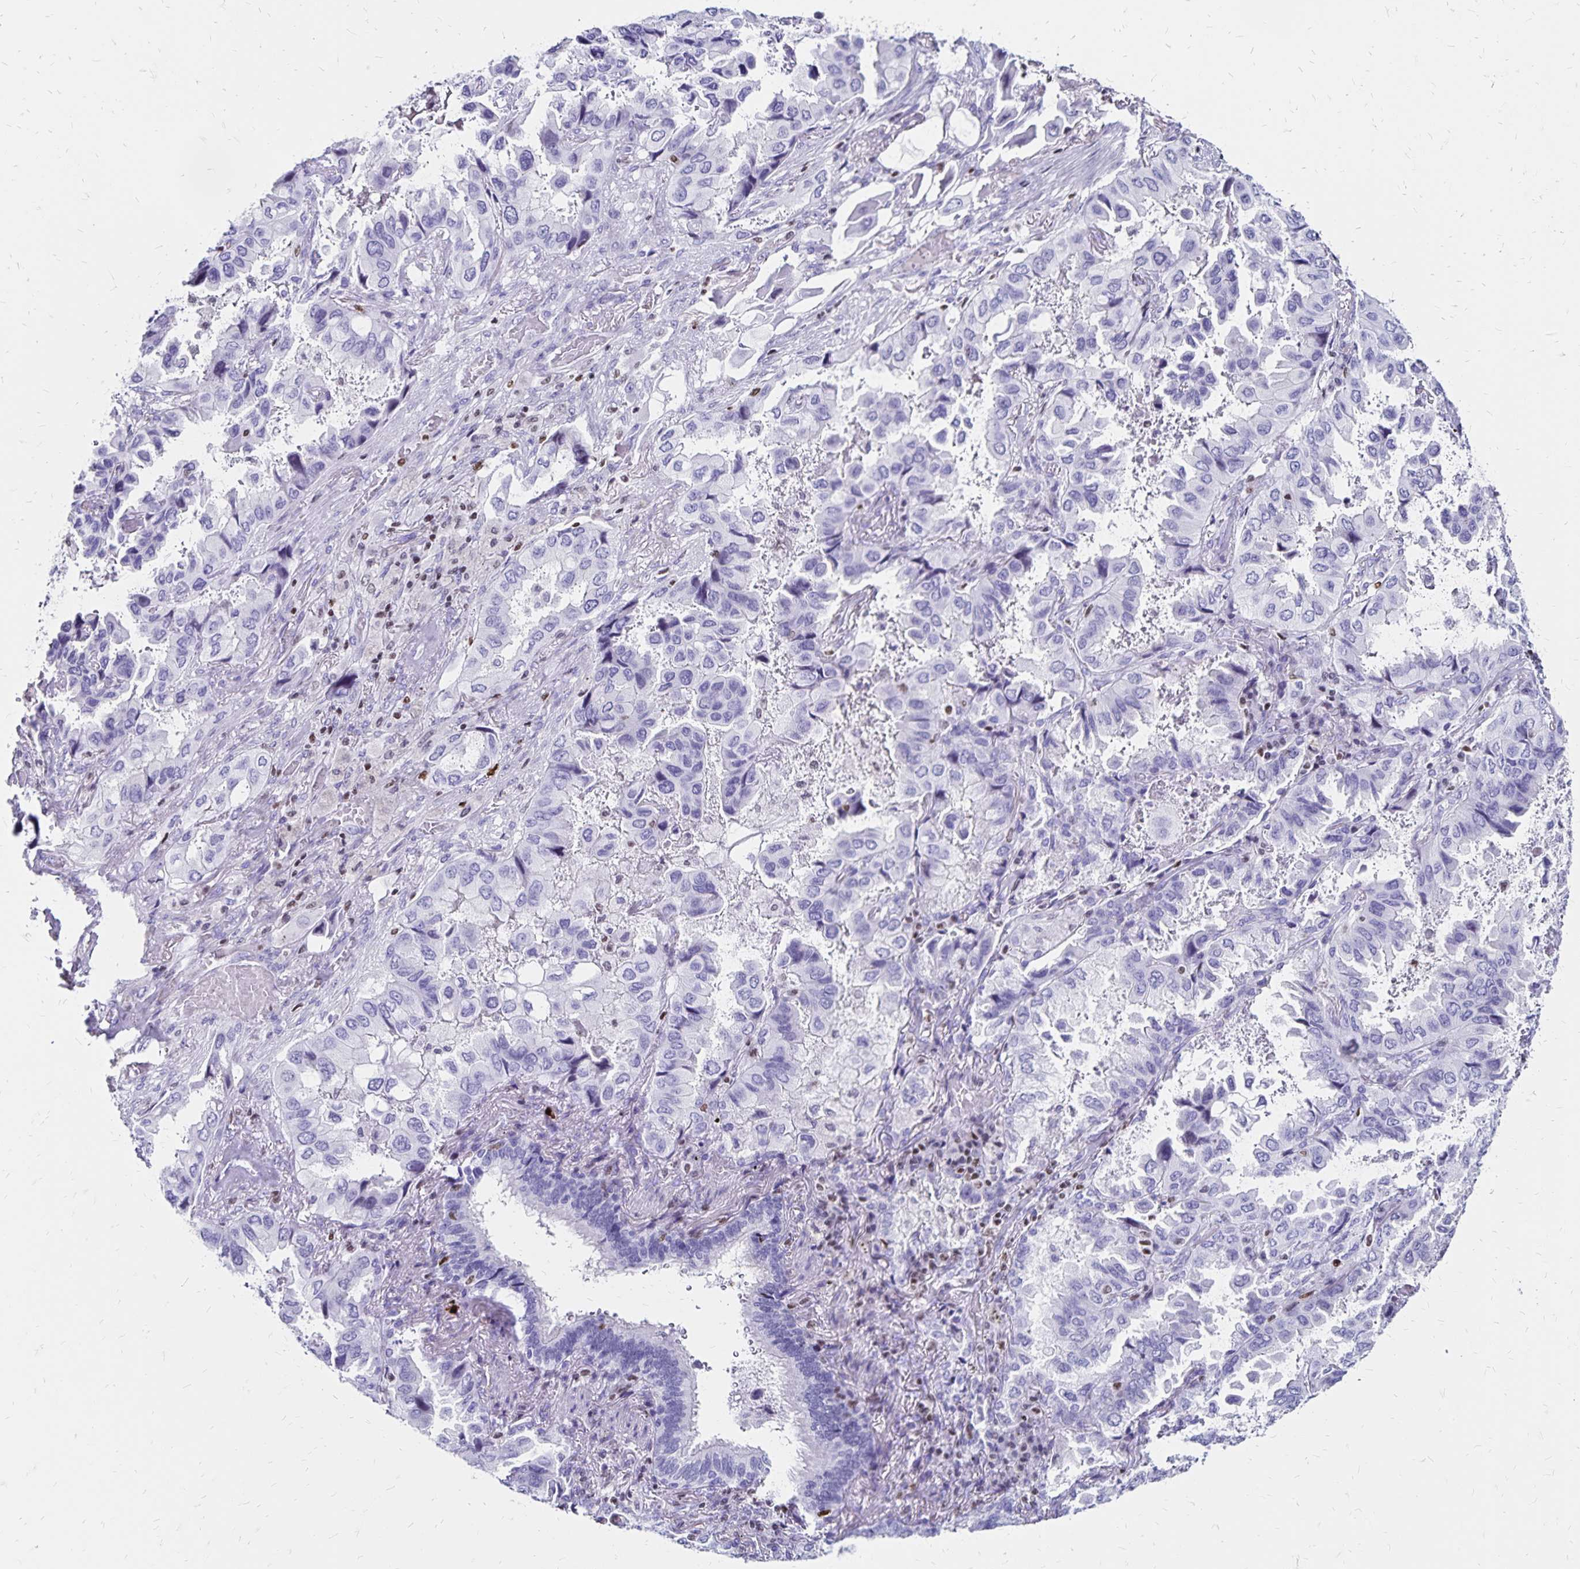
{"staining": {"intensity": "negative", "quantity": "none", "location": "none"}, "tissue": "lung cancer", "cell_type": "Tumor cells", "image_type": "cancer", "snomed": [{"axis": "morphology", "description": "Aneuploidy"}, {"axis": "morphology", "description": "Adenocarcinoma, NOS"}, {"axis": "morphology", "description": "Adenocarcinoma, metastatic, NOS"}, {"axis": "topography", "description": "Lymph node"}, {"axis": "topography", "description": "Lung"}], "caption": "Immunohistochemistry micrograph of neoplastic tissue: lung cancer stained with DAB exhibits no significant protein expression in tumor cells.", "gene": "IKZF1", "patient": {"sex": "female", "age": 48}}